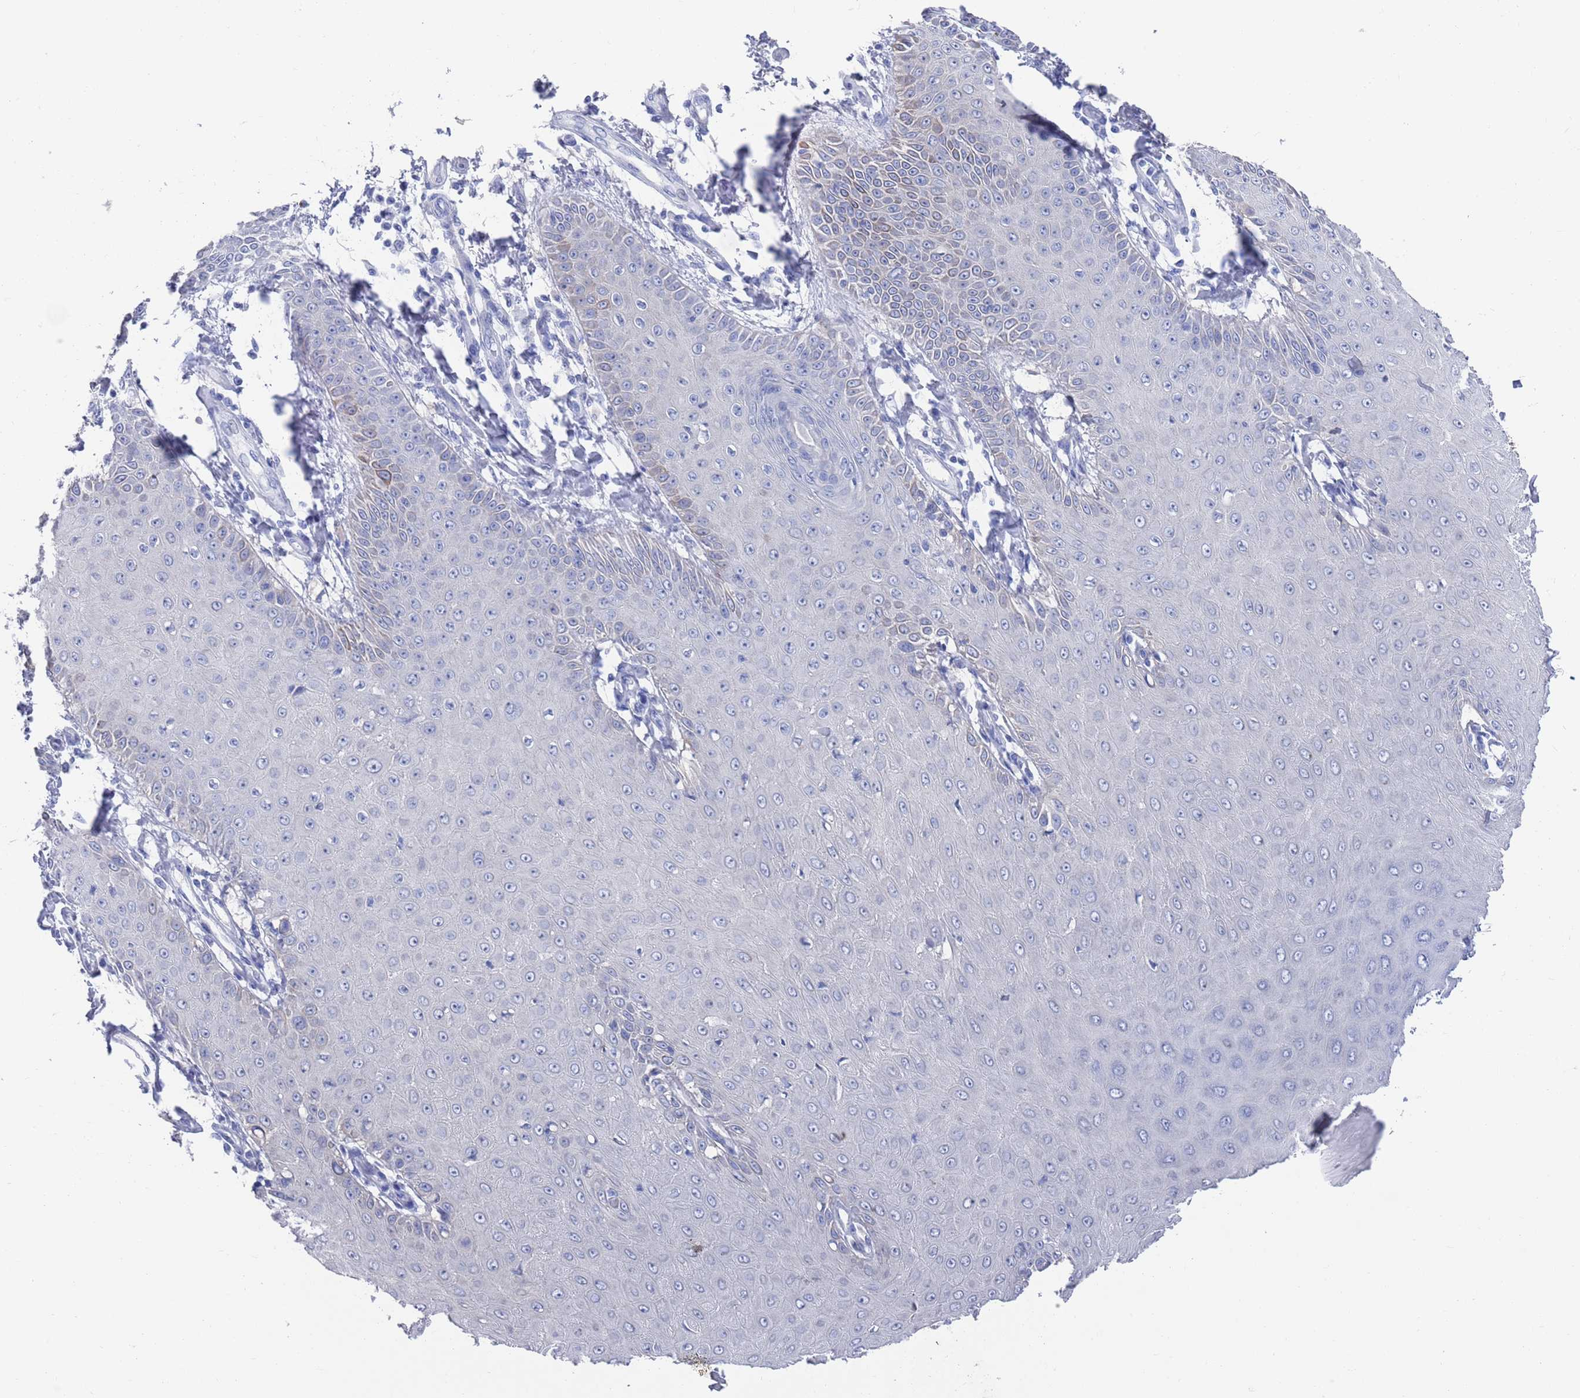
{"staining": {"intensity": "negative", "quantity": "none", "location": "none"}, "tissue": "skin cancer", "cell_type": "Tumor cells", "image_type": "cancer", "snomed": [{"axis": "morphology", "description": "Squamous cell carcinoma, NOS"}, {"axis": "topography", "description": "Skin"}], "caption": "A histopathology image of human skin cancer (squamous cell carcinoma) is negative for staining in tumor cells.", "gene": "MTMR2", "patient": {"sex": "male", "age": 70}}